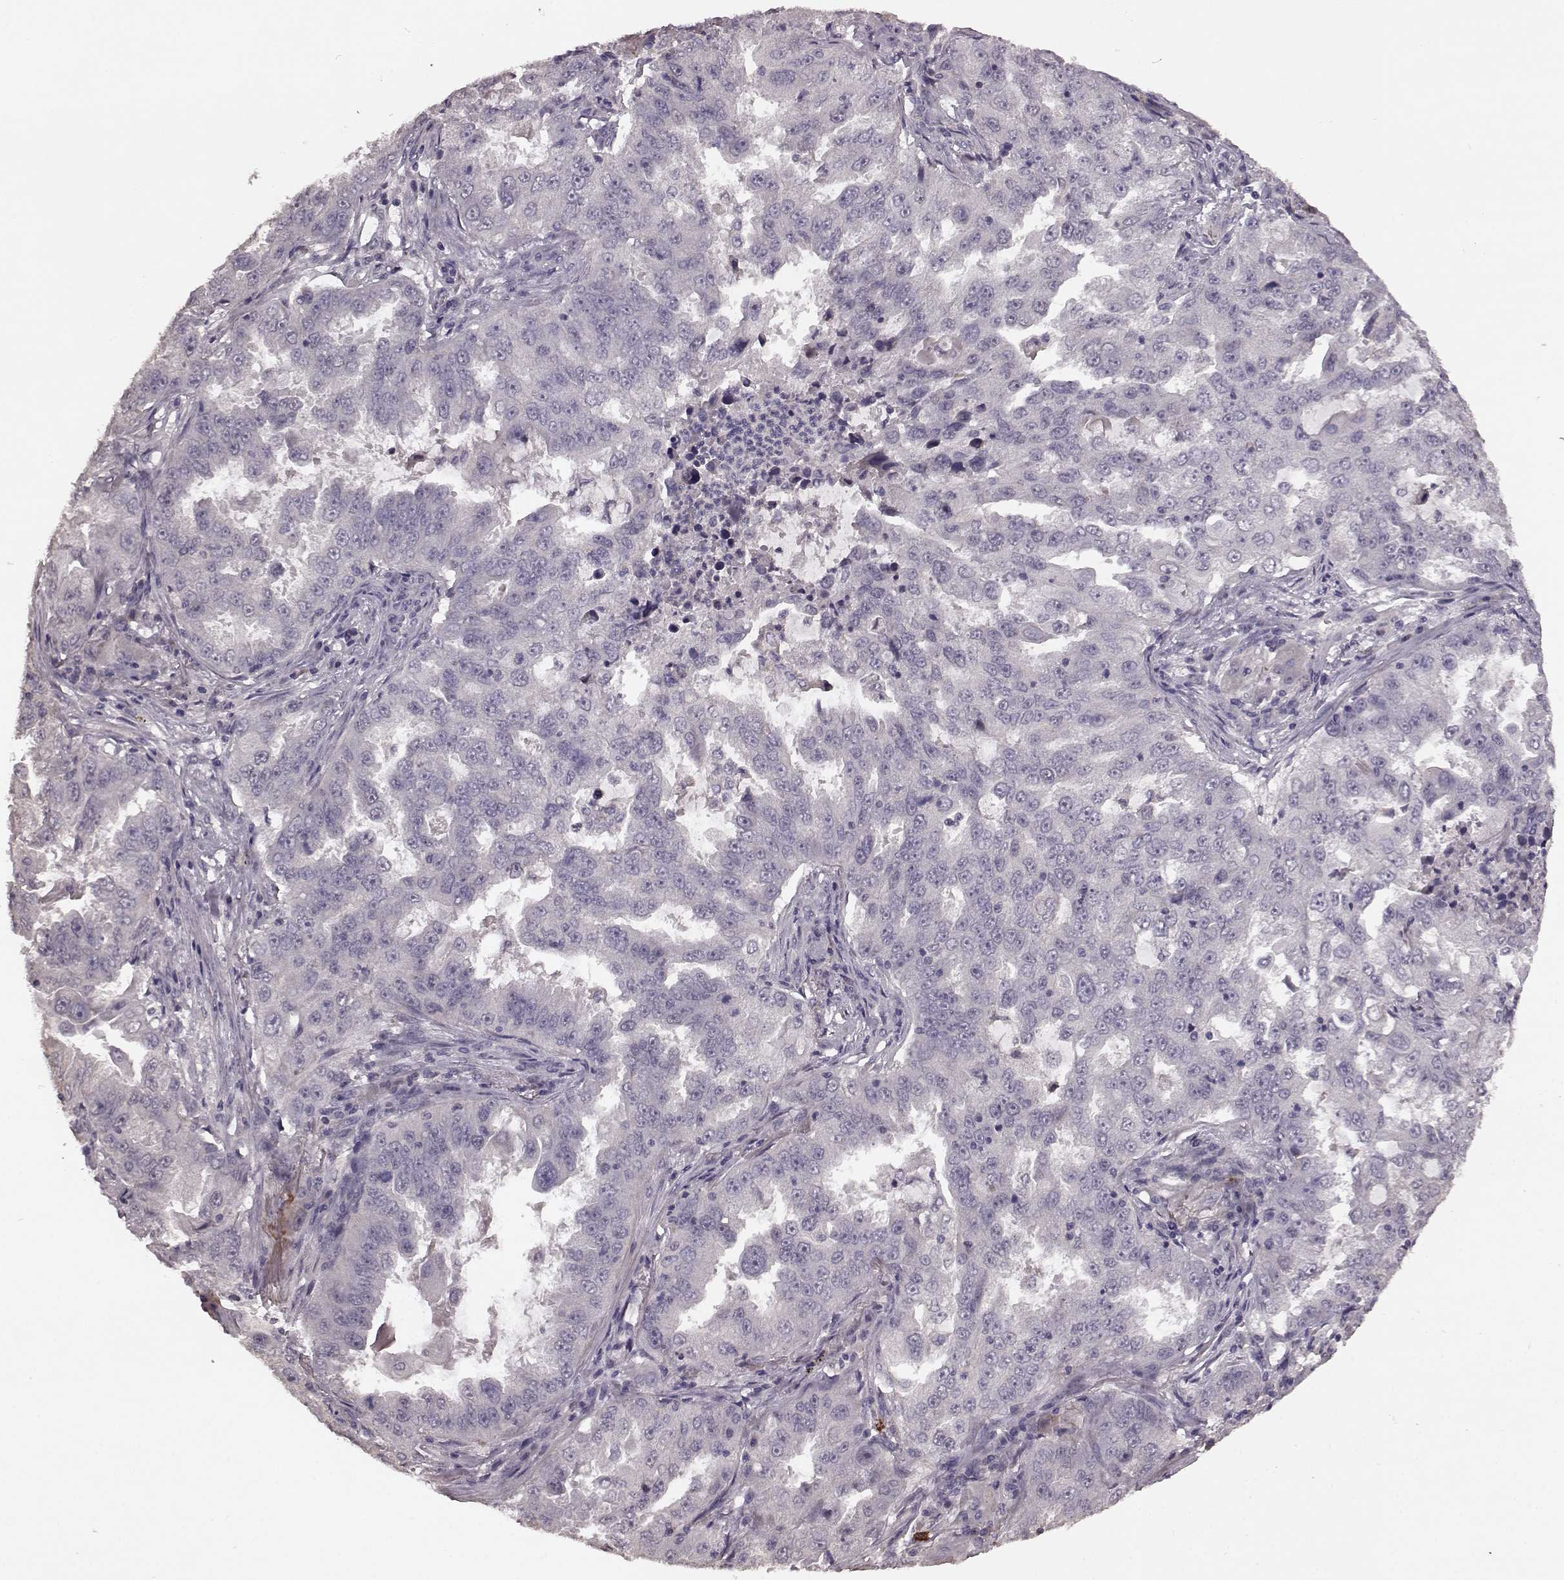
{"staining": {"intensity": "negative", "quantity": "none", "location": "none"}, "tissue": "lung cancer", "cell_type": "Tumor cells", "image_type": "cancer", "snomed": [{"axis": "morphology", "description": "Adenocarcinoma, NOS"}, {"axis": "topography", "description": "Lung"}], "caption": "High magnification brightfield microscopy of lung cancer (adenocarcinoma) stained with DAB (3,3'-diaminobenzidine) (brown) and counterstained with hematoxylin (blue): tumor cells show no significant expression.", "gene": "SLC52A3", "patient": {"sex": "female", "age": 61}}